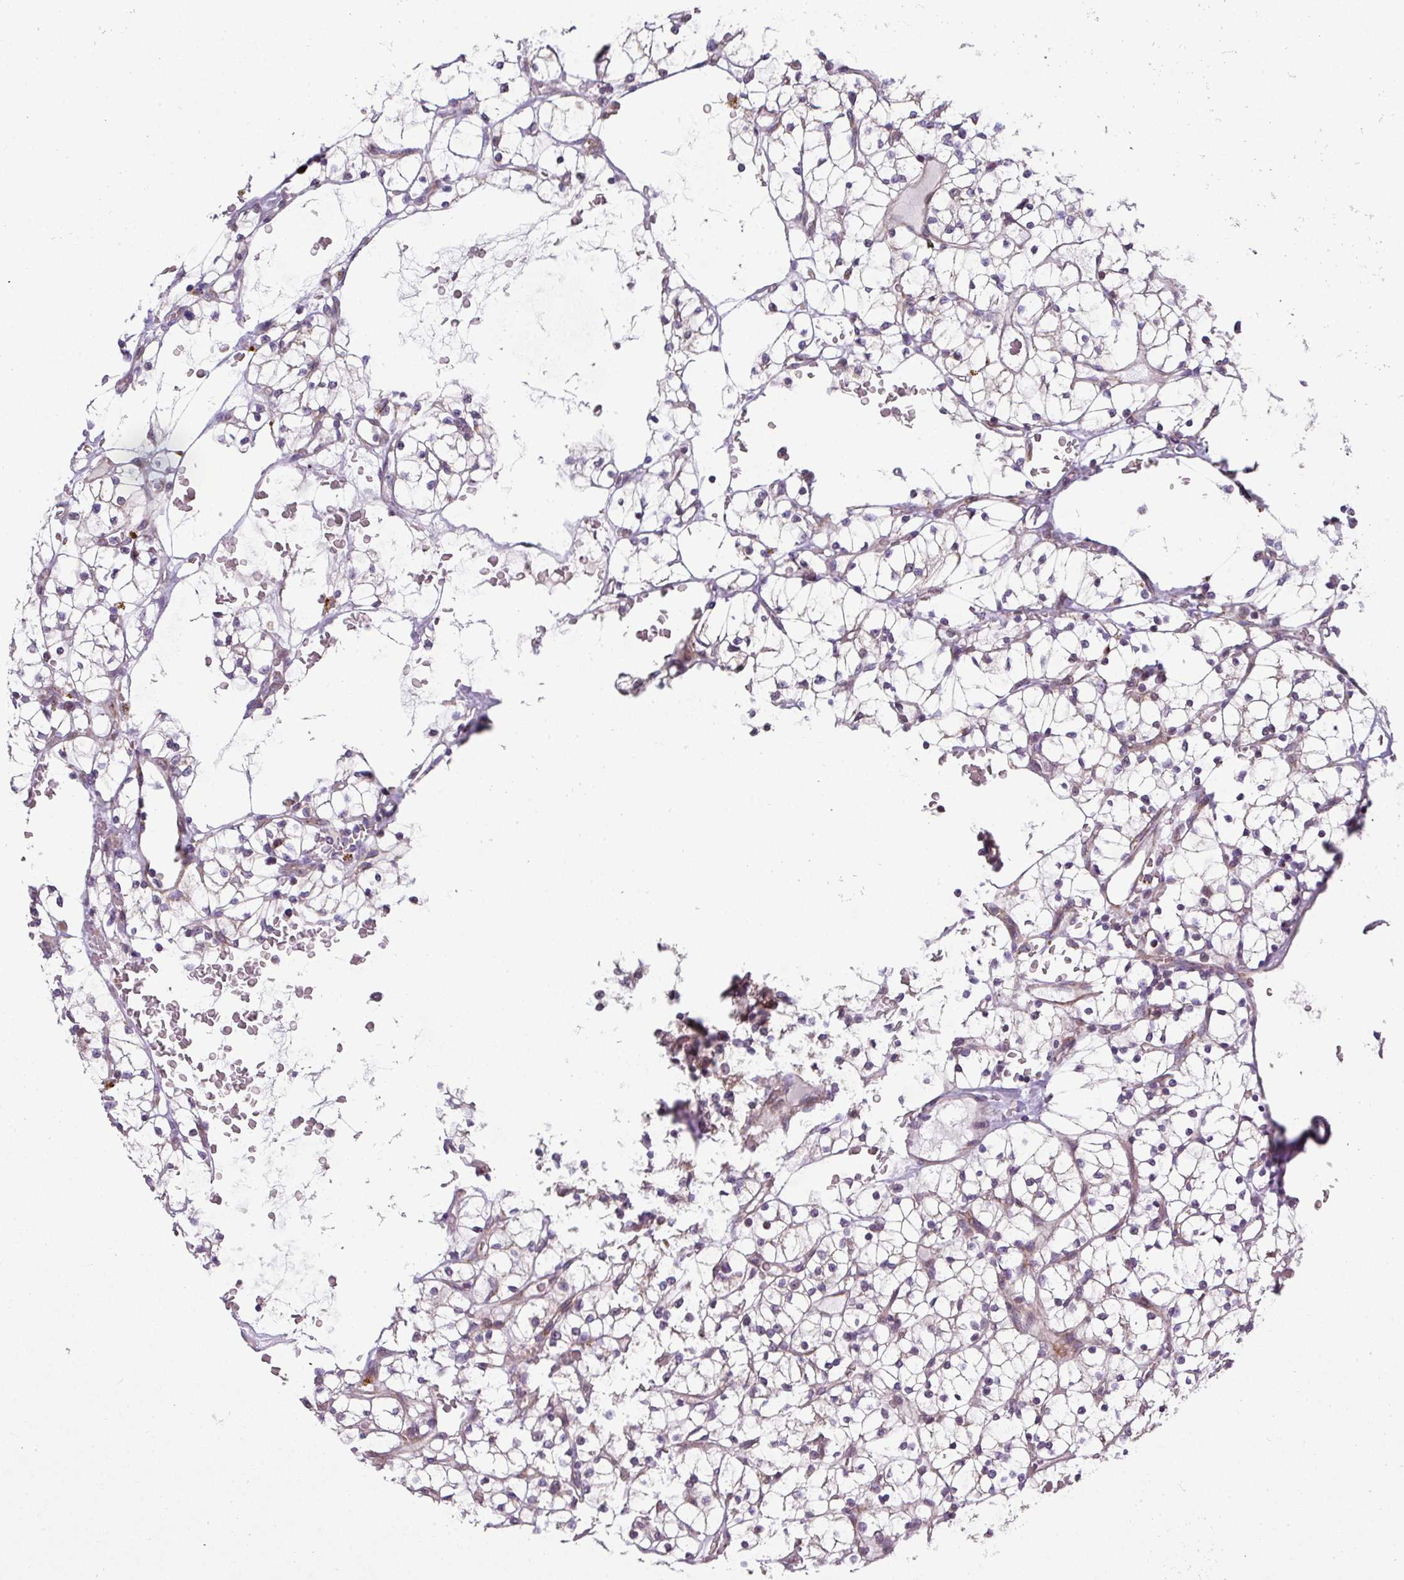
{"staining": {"intensity": "weak", "quantity": "<25%", "location": "cytoplasmic/membranous"}, "tissue": "renal cancer", "cell_type": "Tumor cells", "image_type": "cancer", "snomed": [{"axis": "morphology", "description": "Adenocarcinoma, NOS"}, {"axis": "topography", "description": "Kidney"}], "caption": "Tumor cells show no significant expression in renal cancer (adenocarcinoma).", "gene": "STK35", "patient": {"sex": "female", "age": 64}}